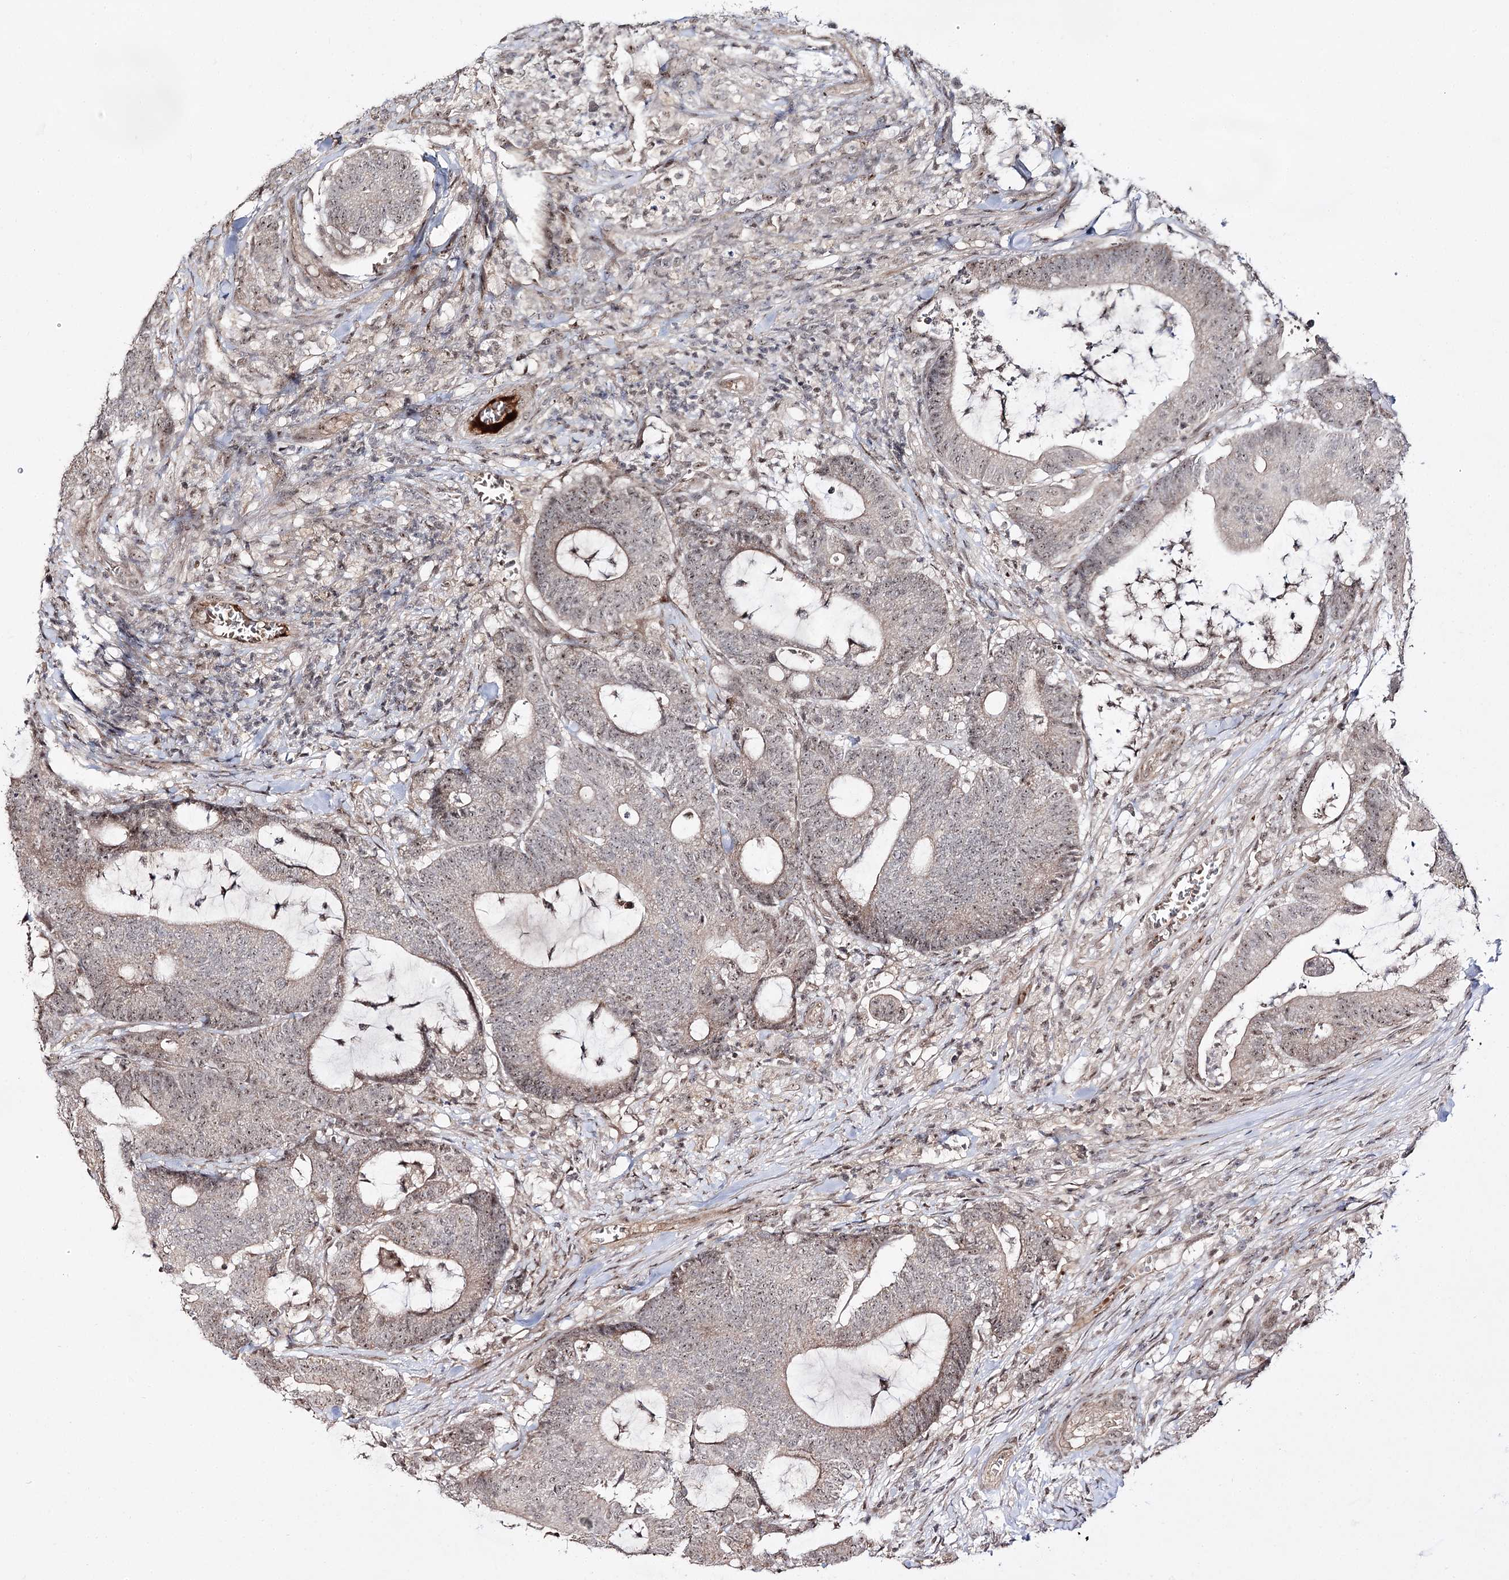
{"staining": {"intensity": "weak", "quantity": "25%-75%", "location": "nuclear"}, "tissue": "colorectal cancer", "cell_type": "Tumor cells", "image_type": "cancer", "snomed": [{"axis": "morphology", "description": "Adenocarcinoma, NOS"}, {"axis": "topography", "description": "Colon"}], "caption": "Protein expression analysis of human colorectal cancer (adenocarcinoma) reveals weak nuclear staining in about 25%-75% of tumor cells. The protein is shown in brown color, while the nuclei are stained blue.", "gene": "RRP9", "patient": {"sex": "female", "age": 84}}